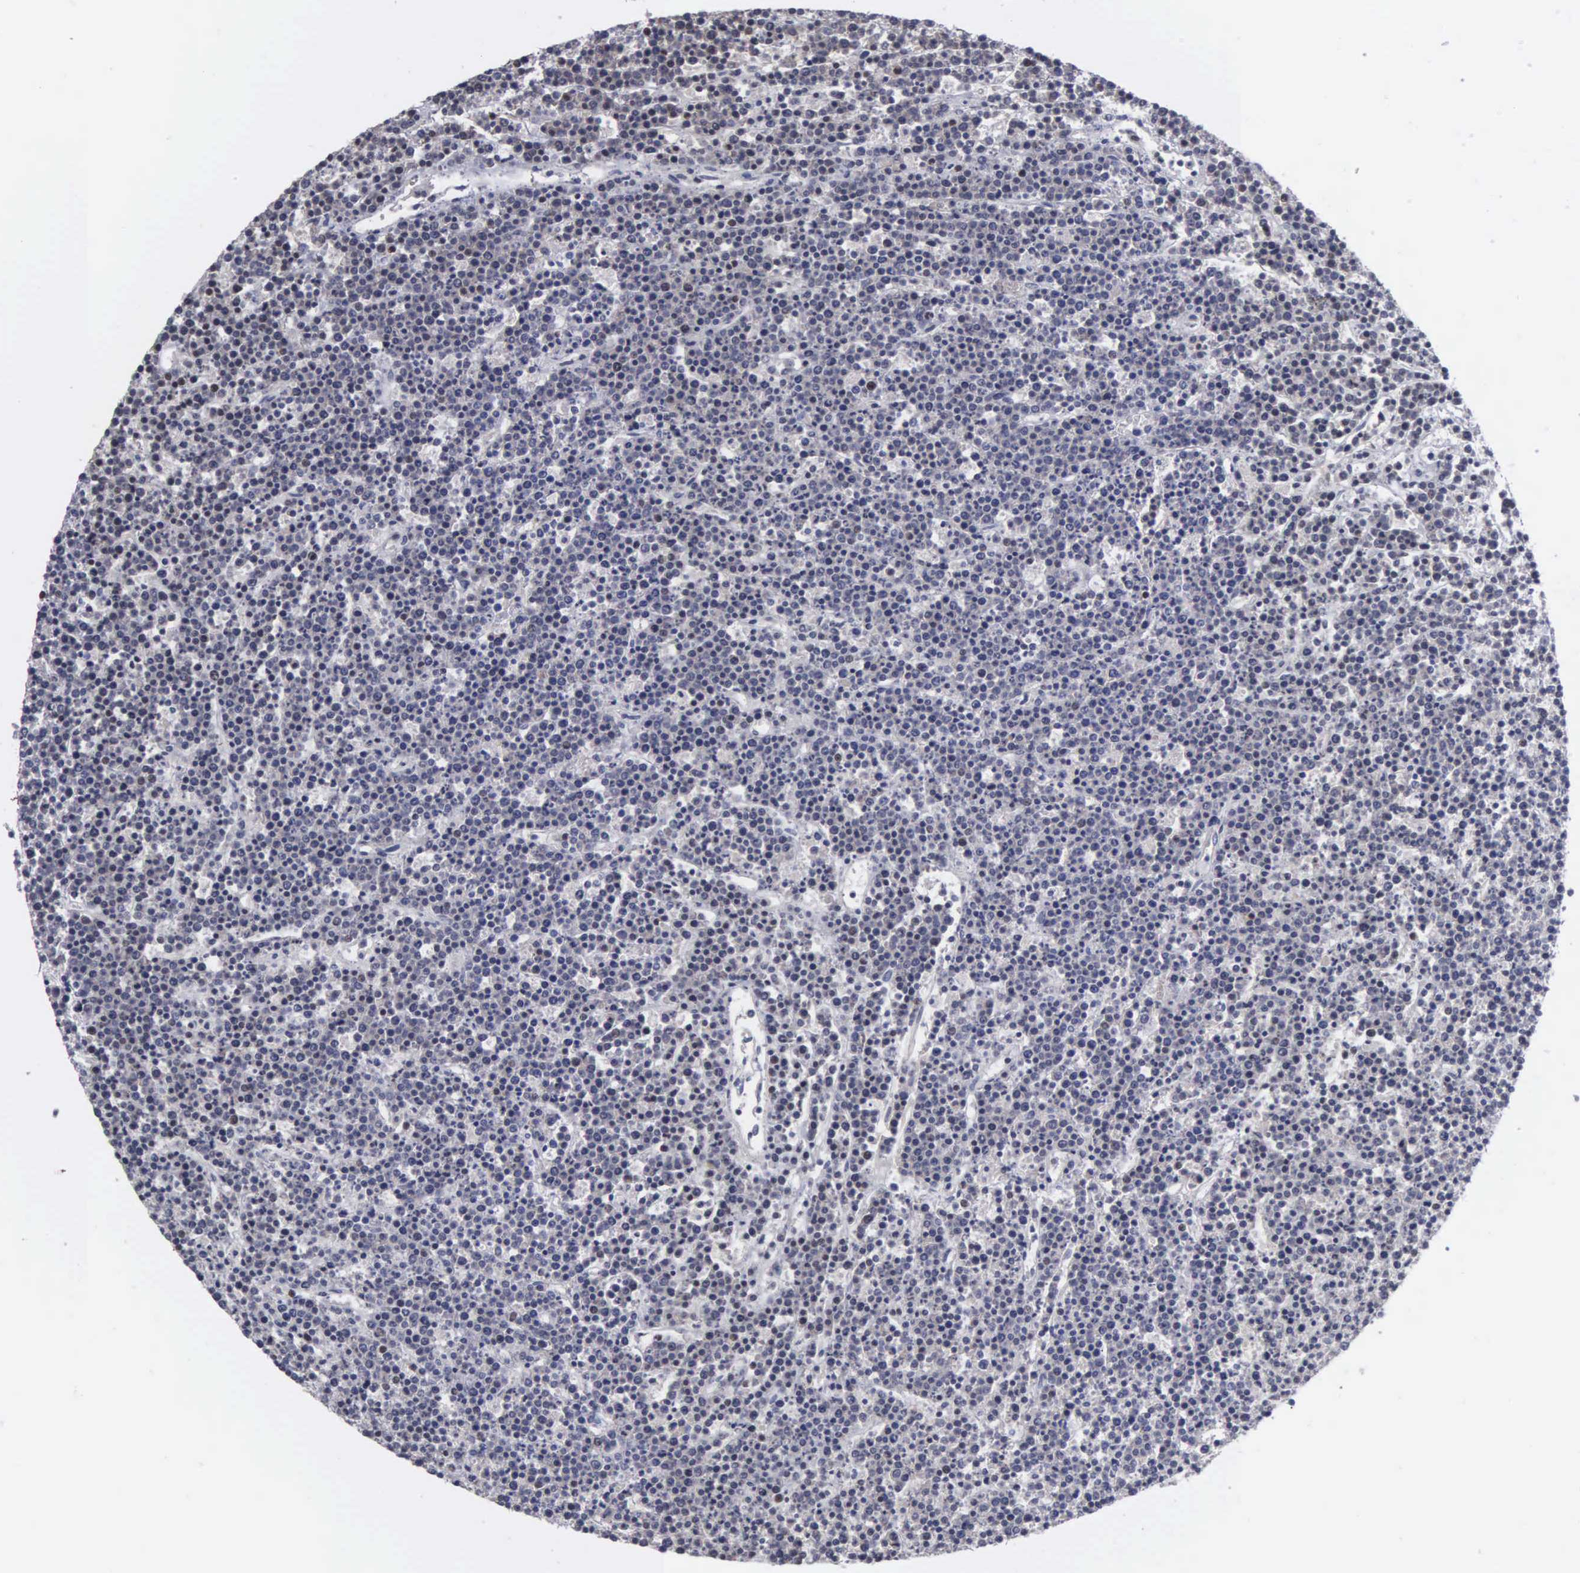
{"staining": {"intensity": "moderate", "quantity": "25%-75%", "location": "nuclear"}, "tissue": "lymphoma", "cell_type": "Tumor cells", "image_type": "cancer", "snomed": [{"axis": "morphology", "description": "Malignant lymphoma, non-Hodgkin's type, High grade"}, {"axis": "topography", "description": "Ovary"}], "caption": "The histopathology image demonstrates a brown stain indicating the presence of a protein in the nuclear of tumor cells in malignant lymphoma, non-Hodgkin's type (high-grade). The protein of interest is shown in brown color, while the nuclei are stained blue.", "gene": "KIAA0586", "patient": {"sex": "female", "age": 56}}